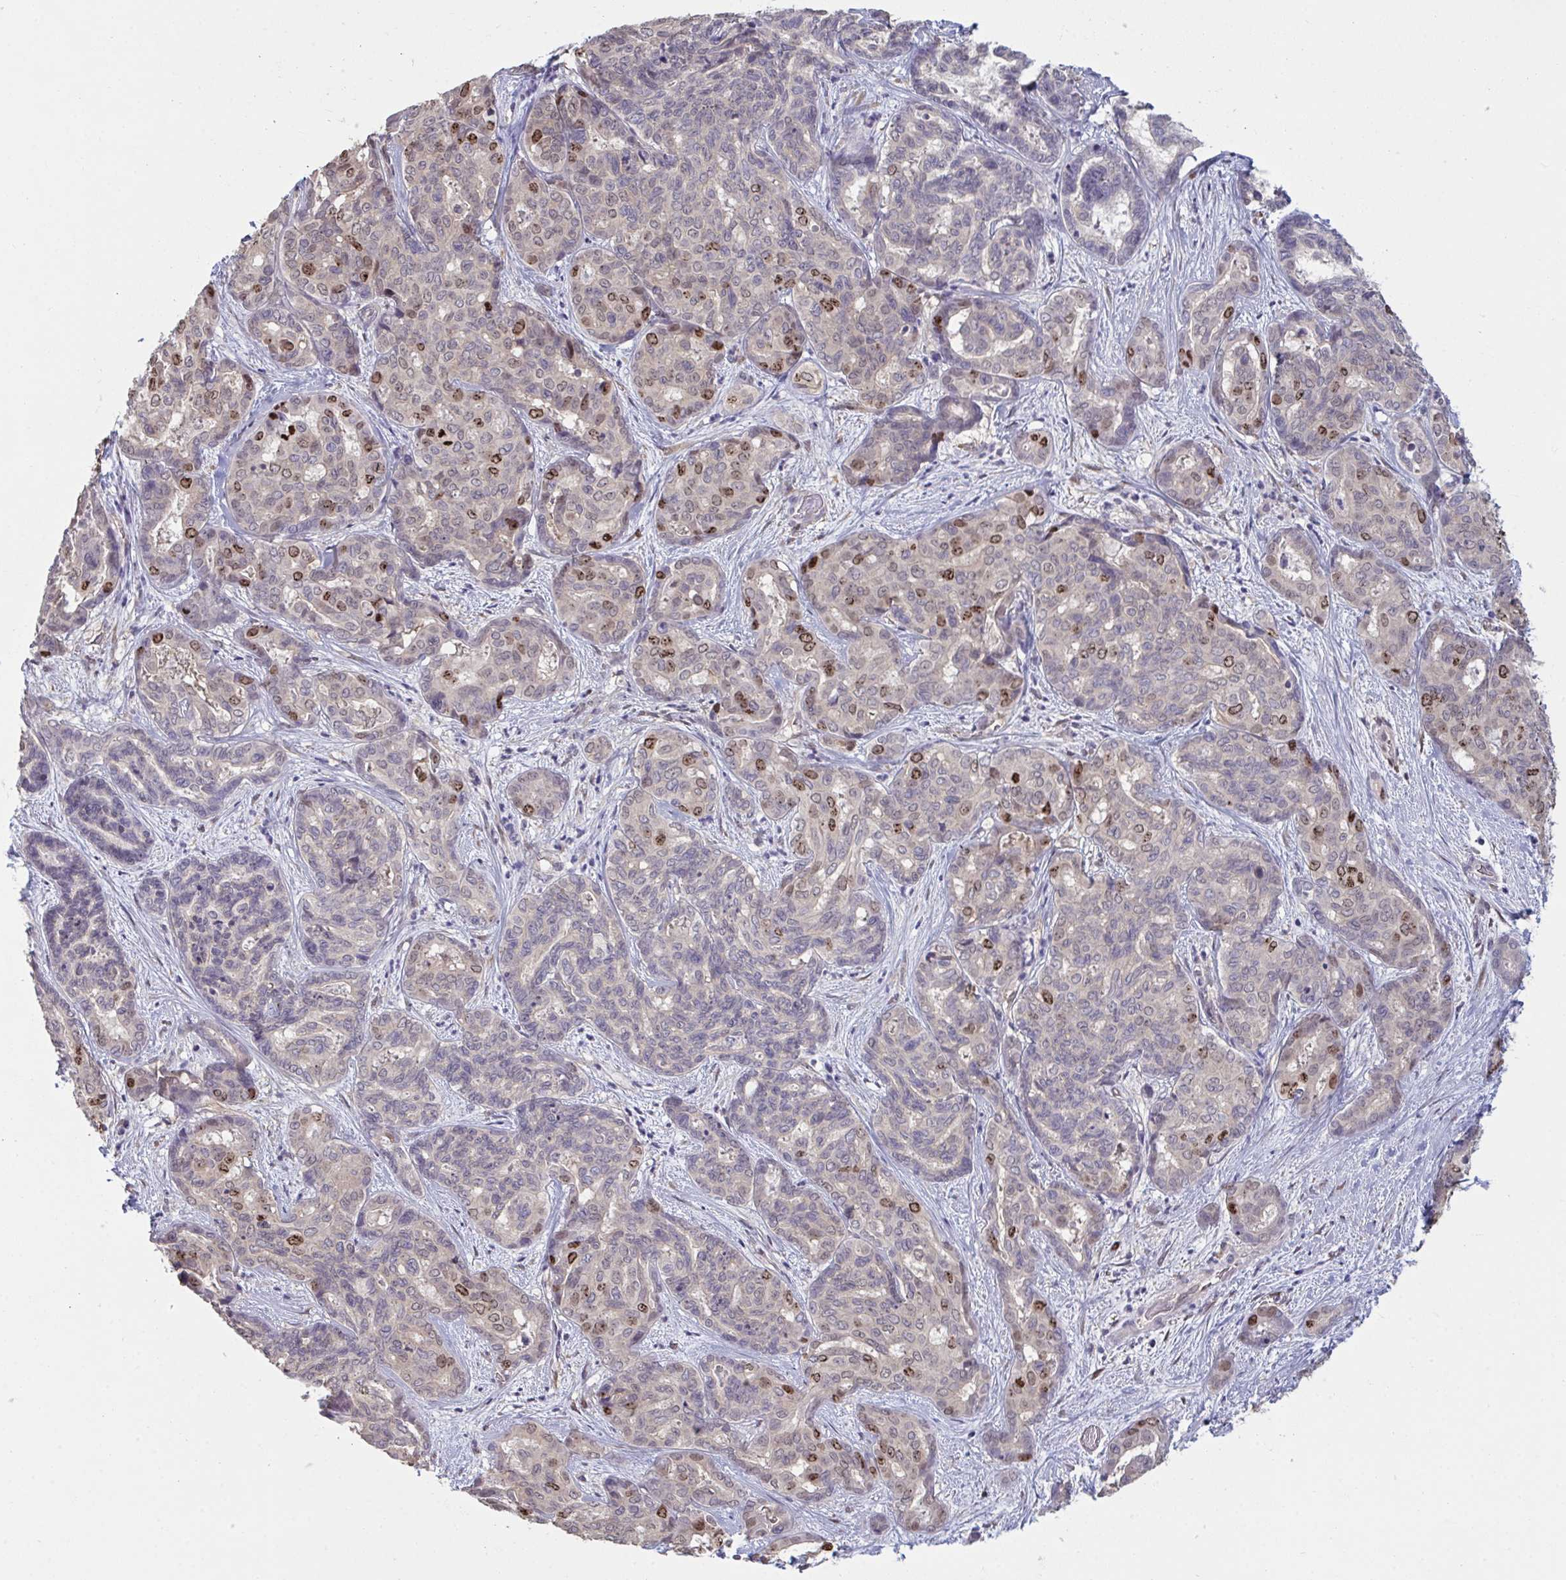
{"staining": {"intensity": "moderate", "quantity": "<25%", "location": "nuclear"}, "tissue": "liver cancer", "cell_type": "Tumor cells", "image_type": "cancer", "snomed": [{"axis": "morphology", "description": "Cholangiocarcinoma"}, {"axis": "topography", "description": "Liver"}], "caption": "Immunohistochemical staining of human liver cancer reveals low levels of moderate nuclear expression in approximately <25% of tumor cells.", "gene": "SETD7", "patient": {"sex": "female", "age": 64}}